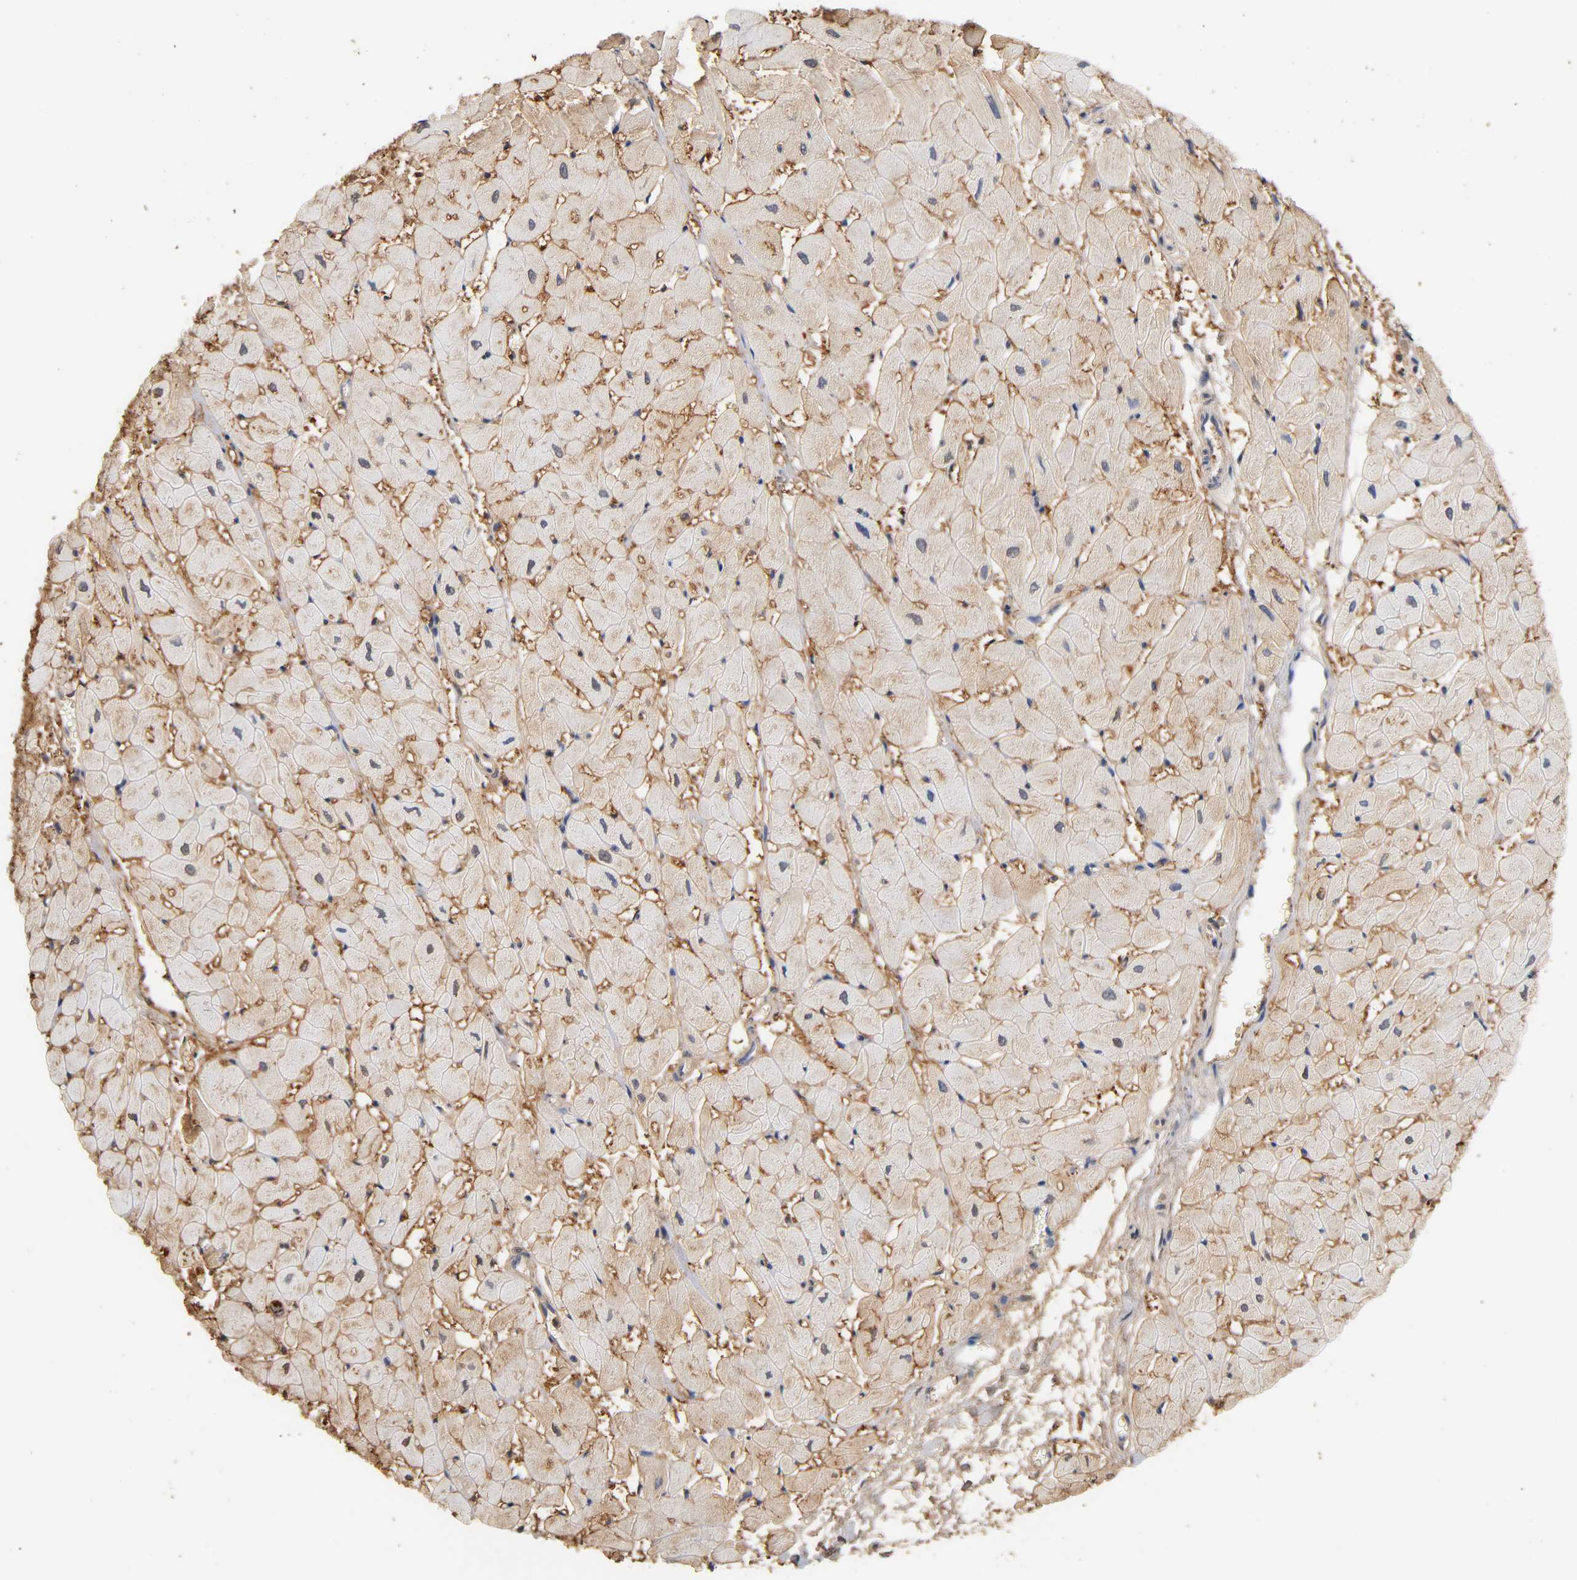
{"staining": {"intensity": "weak", "quantity": "<25%", "location": "cytoplasmic/membranous"}, "tissue": "heart muscle", "cell_type": "Cardiomyocytes", "image_type": "normal", "snomed": [{"axis": "morphology", "description": "Normal tissue, NOS"}, {"axis": "topography", "description": "Heart"}], "caption": "An immunohistochemistry (IHC) histopathology image of normal heart muscle is shown. There is no staining in cardiomyocytes of heart muscle.", "gene": "ALDOA", "patient": {"sex": "female", "age": 19}}